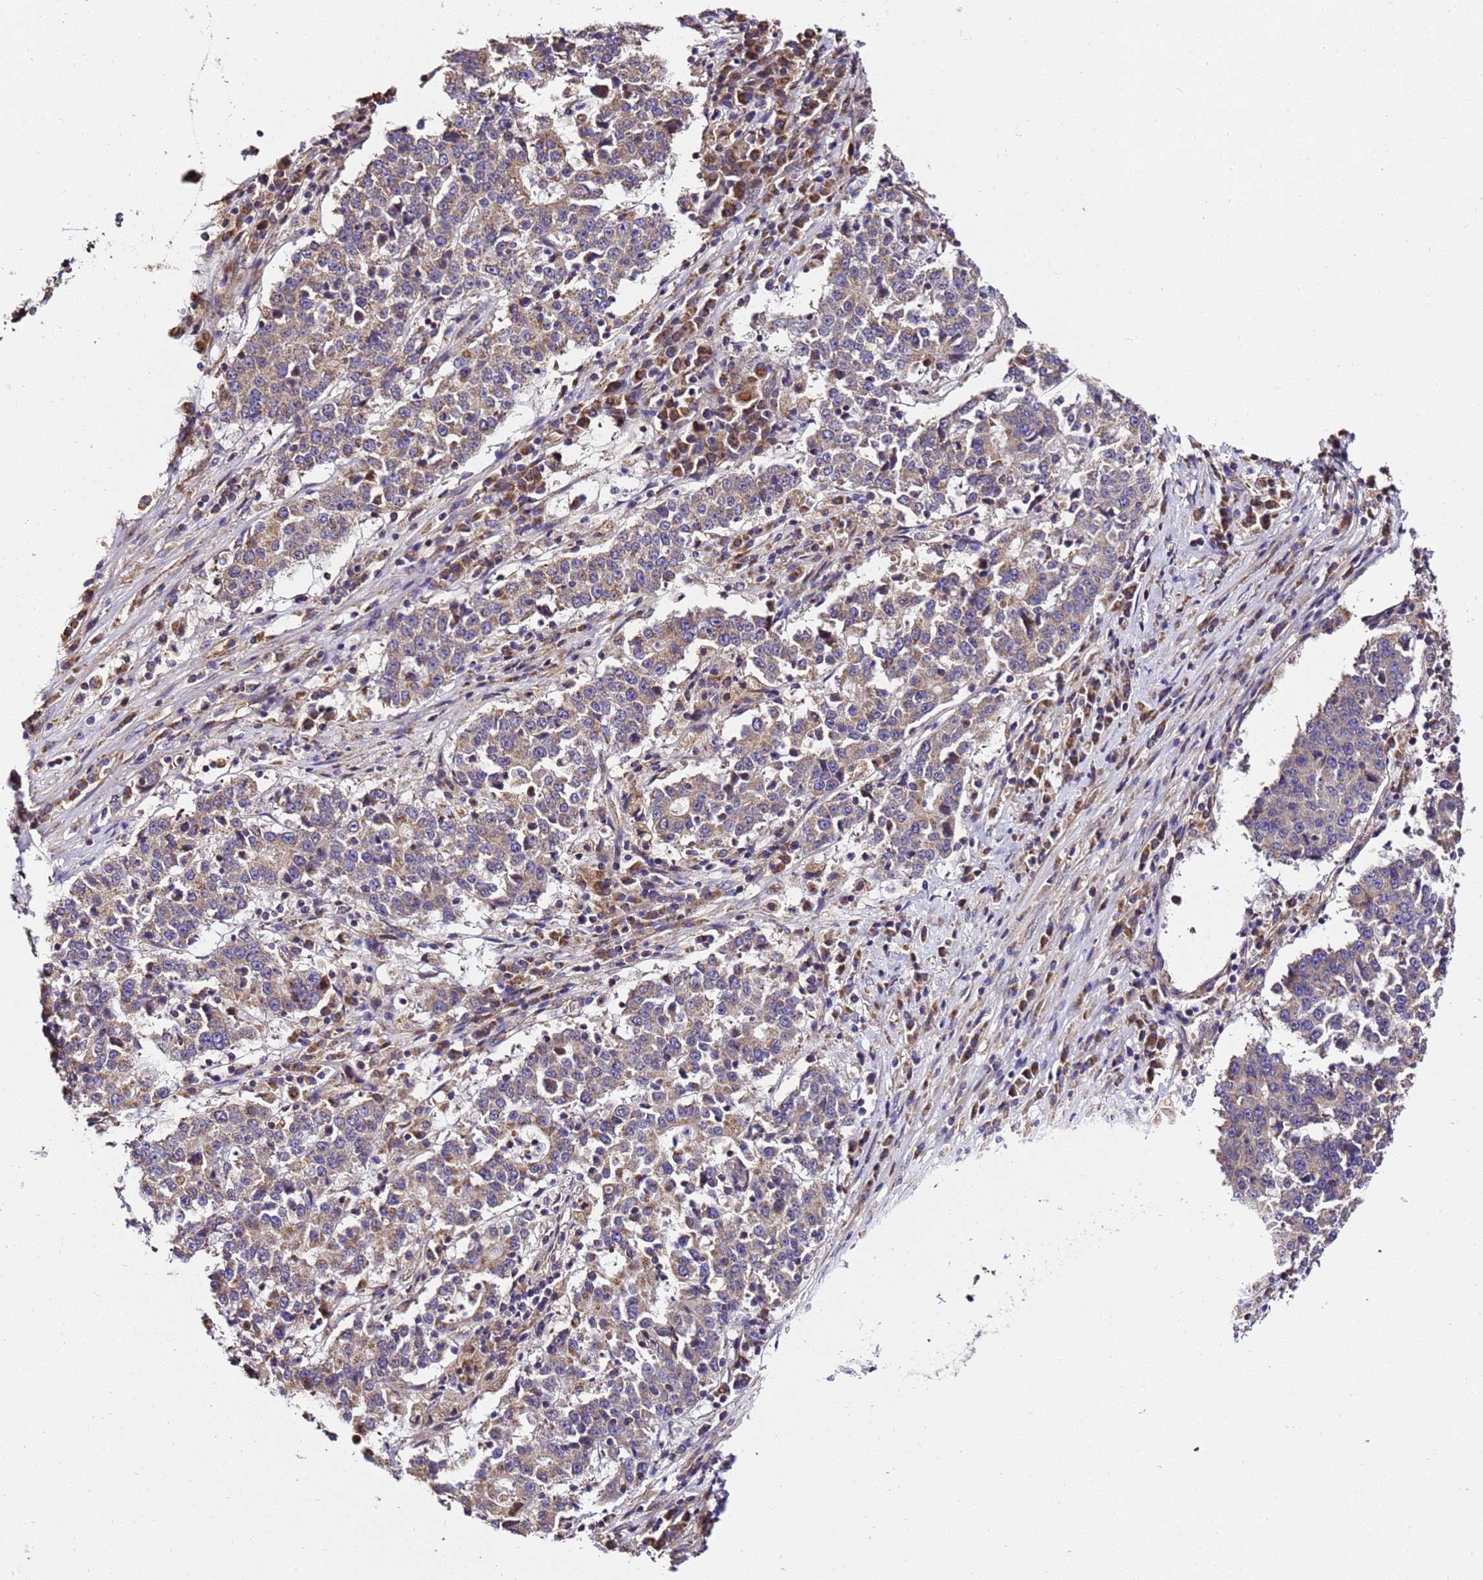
{"staining": {"intensity": "moderate", "quantity": ">75%", "location": "cytoplasmic/membranous"}, "tissue": "stomach cancer", "cell_type": "Tumor cells", "image_type": "cancer", "snomed": [{"axis": "morphology", "description": "Adenocarcinoma, NOS"}, {"axis": "topography", "description": "Stomach"}], "caption": "DAB (3,3'-diaminobenzidine) immunohistochemical staining of stomach cancer (adenocarcinoma) reveals moderate cytoplasmic/membranous protein positivity in approximately >75% of tumor cells.", "gene": "LRRIQ1", "patient": {"sex": "male", "age": 59}}